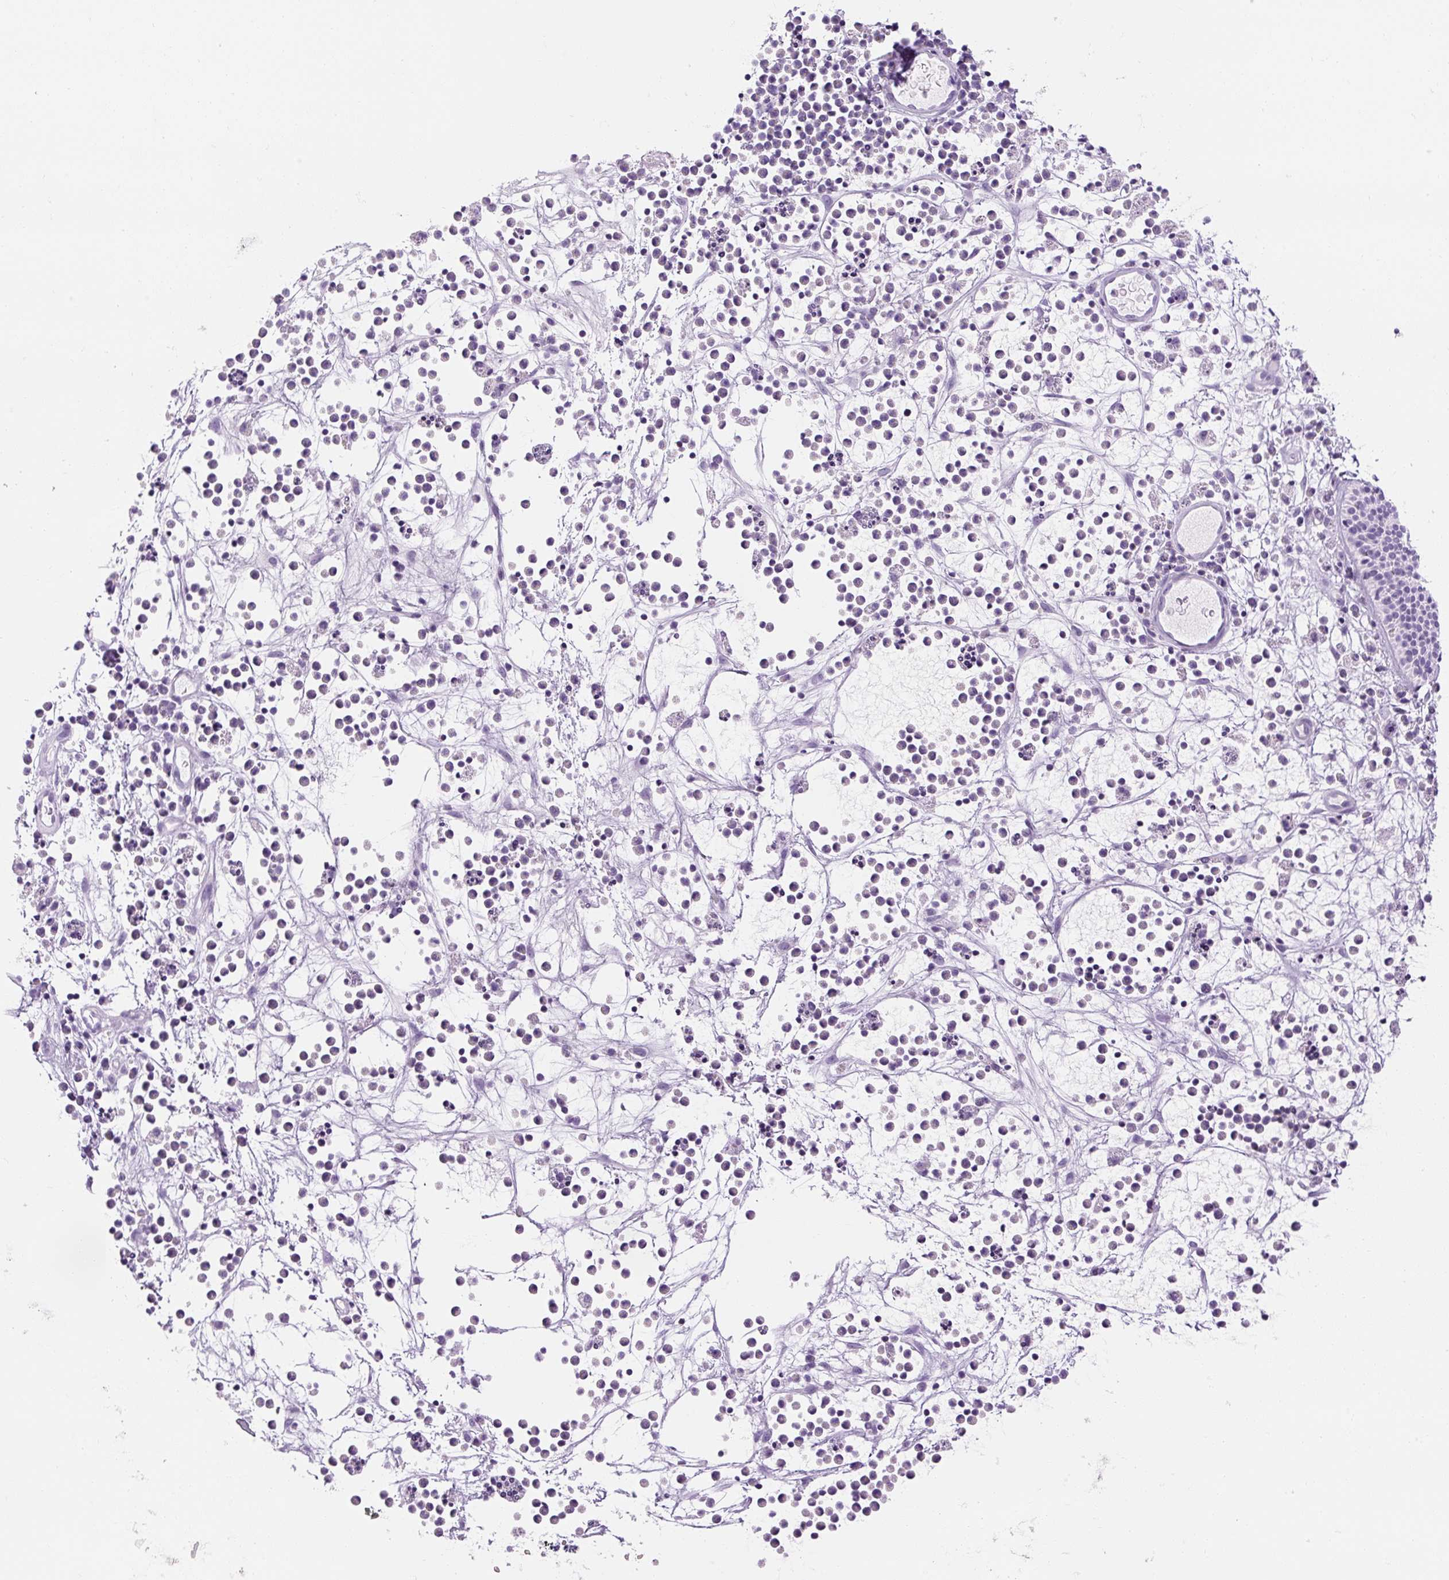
{"staining": {"intensity": "negative", "quantity": "none", "location": "none"}, "tissue": "nasopharynx", "cell_type": "Respiratory epithelial cells", "image_type": "normal", "snomed": [{"axis": "morphology", "description": "Normal tissue, NOS"}, {"axis": "topography", "description": "Nasopharynx"}], "caption": "Photomicrograph shows no significant protein positivity in respiratory epithelial cells of normal nasopharynx.", "gene": "TIGD2", "patient": {"sex": "male", "age": 56}}